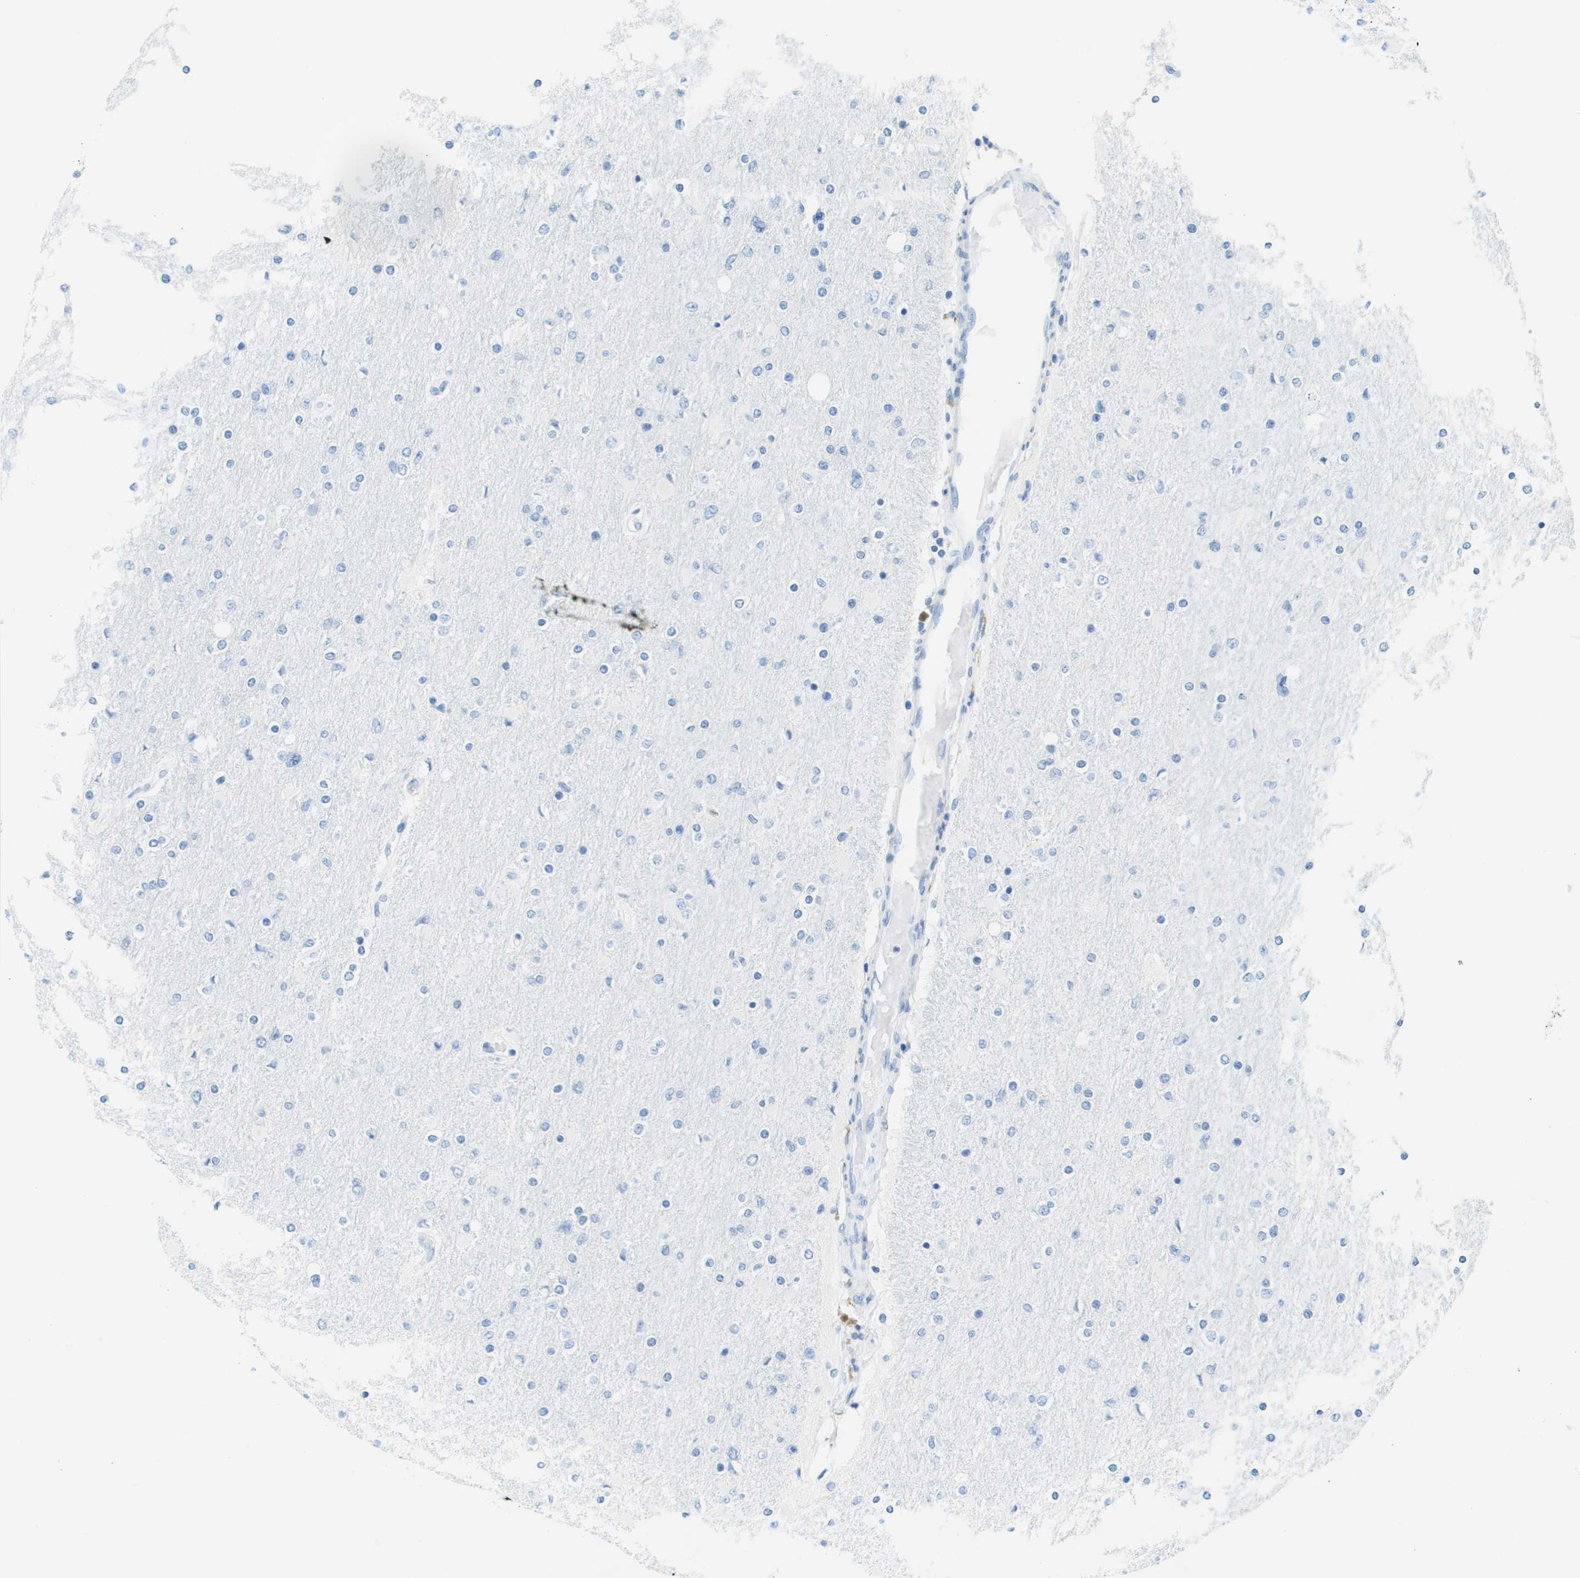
{"staining": {"intensity": "negative", "quantity": "none", "location": "none"}, "tissue": "glioma", "cell_type": "Tumor cells", "image_type": "cancer", "snomed": [{"axis": "morphology", "description": "Glioma, malignant, High grade"}, {"axis": "topography", "description": "Cerebral cortex"}], "caption": "Glioma was stained to show a protein in brown. There is no significant staining in tumor cells.", "gene": "CDHR2", "patient": {"sex": "female", "age": 36}}